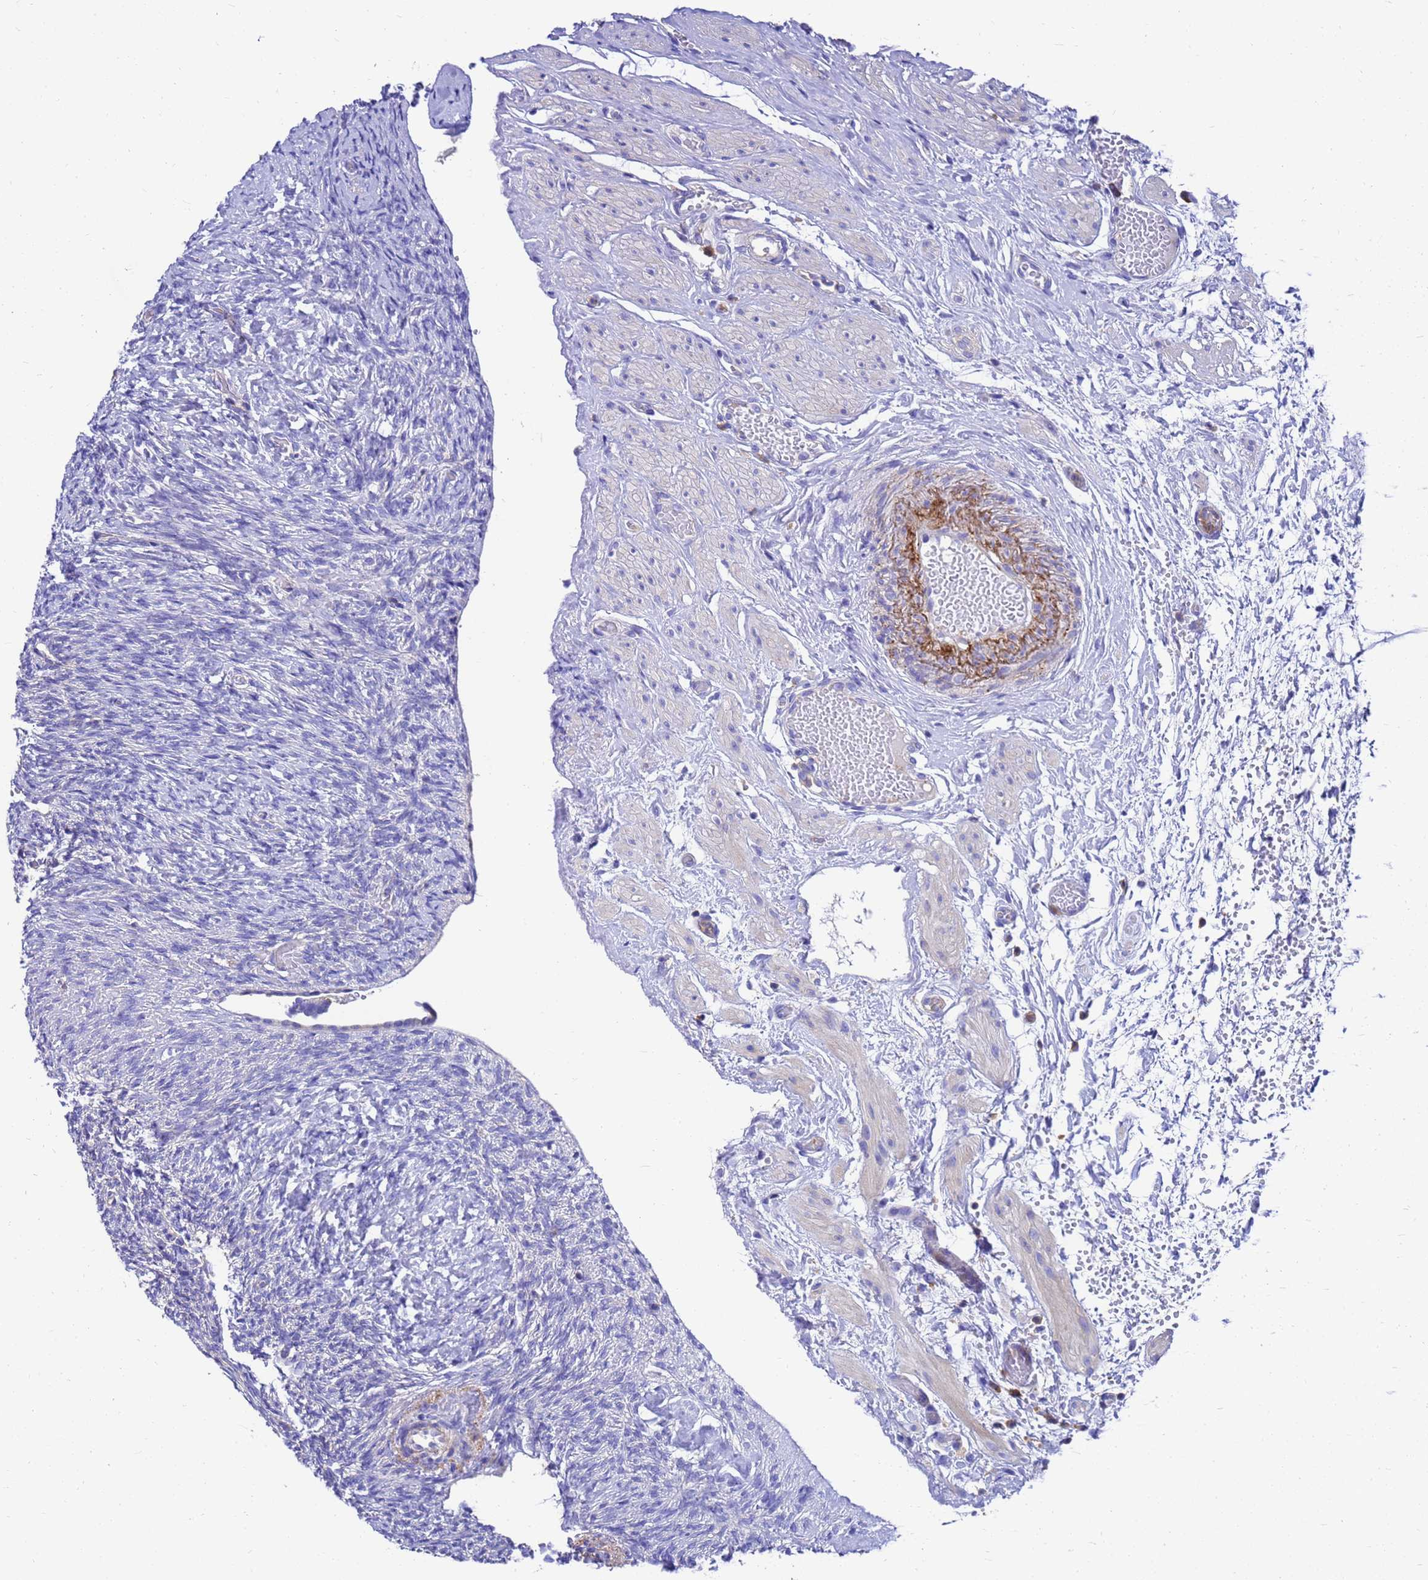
{"staining": {"intensity": "negative", "quantity": "none", "location": "none"}, "tissue": "ovary", "cell_type": "Ovarian stroma cells", "image_type": "normal", "snomed": [{"axis": "morphology", "description": "Normal tissue, NOS"}, {"axis": "topography", "description": "Ovary"}], "caption": "IHC photomicrograph of unremarkable ovary stained for a protein (brown), which demonstrates no staining in ovarian stroma cells.", "gene": "ZNF235", "patient": {"sex": "female", "age": 41}}